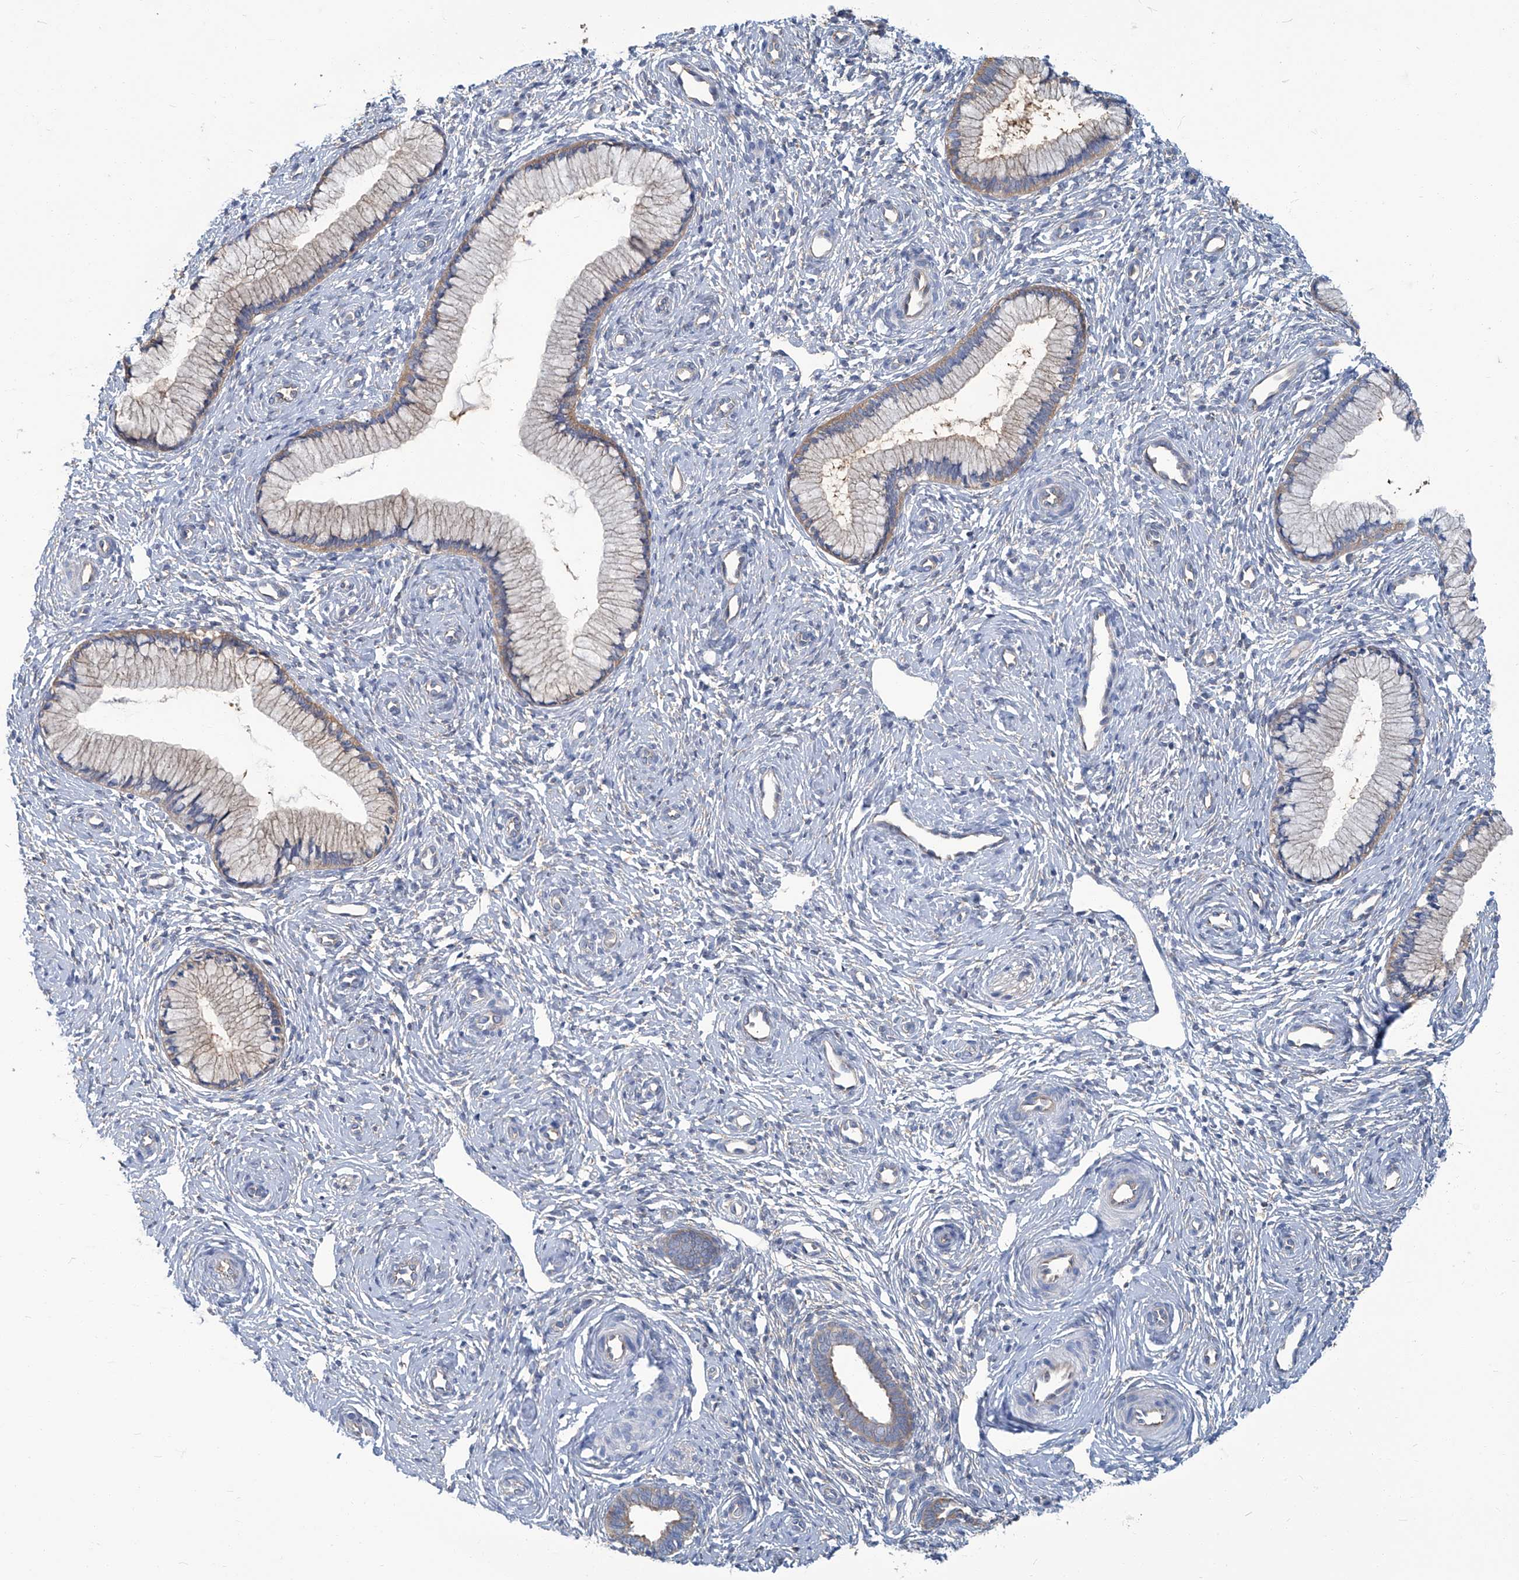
{"staining": {"intensity": "weak", "quantity": ">75%", "location": "cytoplasmic/membranous"}, "tissue": "cervix", "cell_type": "Glandular cells", "image_type": "normal", "snomed": [{"axis": "morphology", "description": "Normal tissue, NOS"}, {"axis": "topography", "description": "Cervix"}], "caption": "Immunohistochemistry (IHC) of unremarkable human cervix shows low levels of weak cytoplasmic/membranous positivity in about >75% of glandular cells.", "gene": "PFKL", "patient": {"sex": "female", "age": 27}}